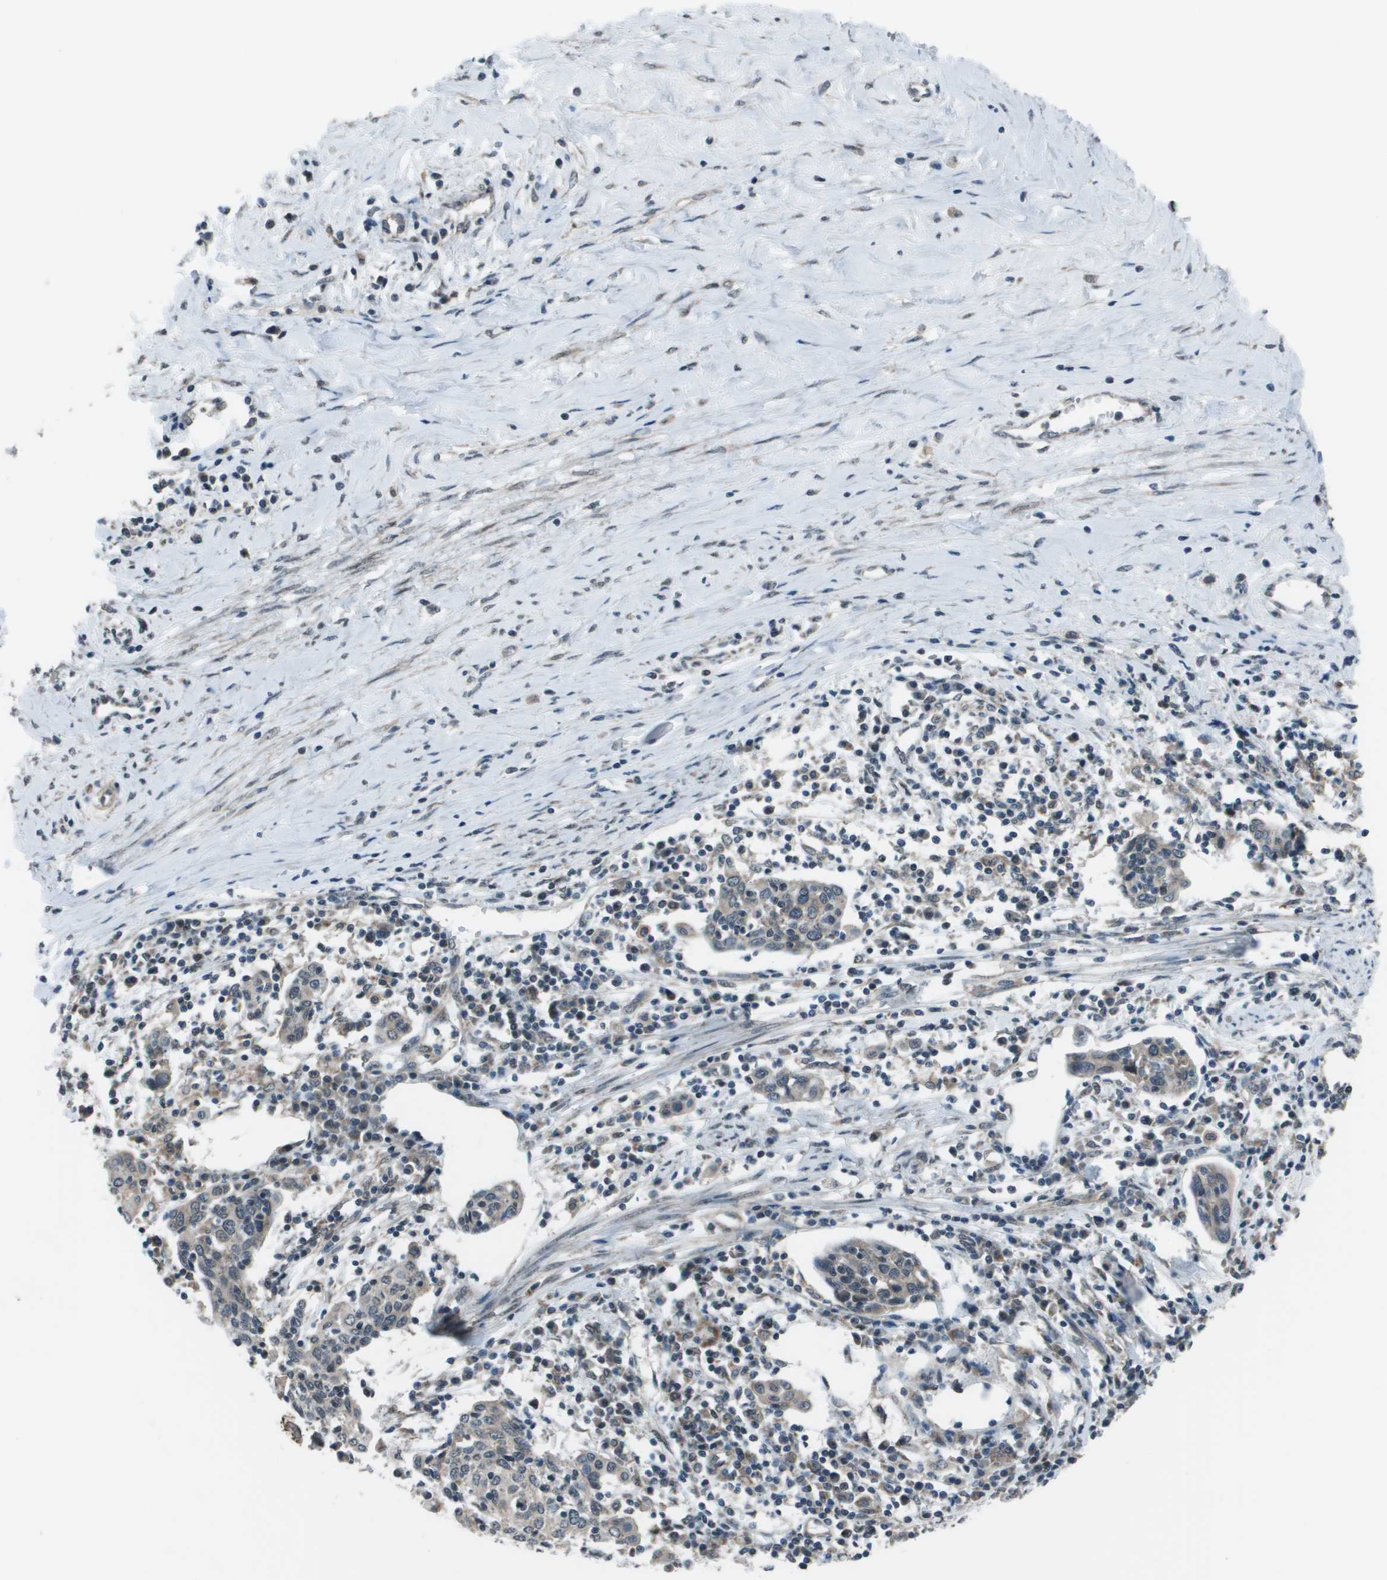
{"staining": {"intensity": "weak", "quantity": "<25%", "location": "cytoplasmic/membranous"}, "tissue": "cervical cancer", "cell_type": "Tumor cells", "image_type": "cancer", "snomed": [{"axis": "morphology", "description": "Squamous cell carcinoma, NOS"}, {"axis": "topography", "description": "Cervix"}], "caption": "The image exhibits no staining of tumor cells in cervical cancer (squamous cell carcinoma).", "gene": "PPFIA1", "patient": {"sex": "female", "age": 40}}